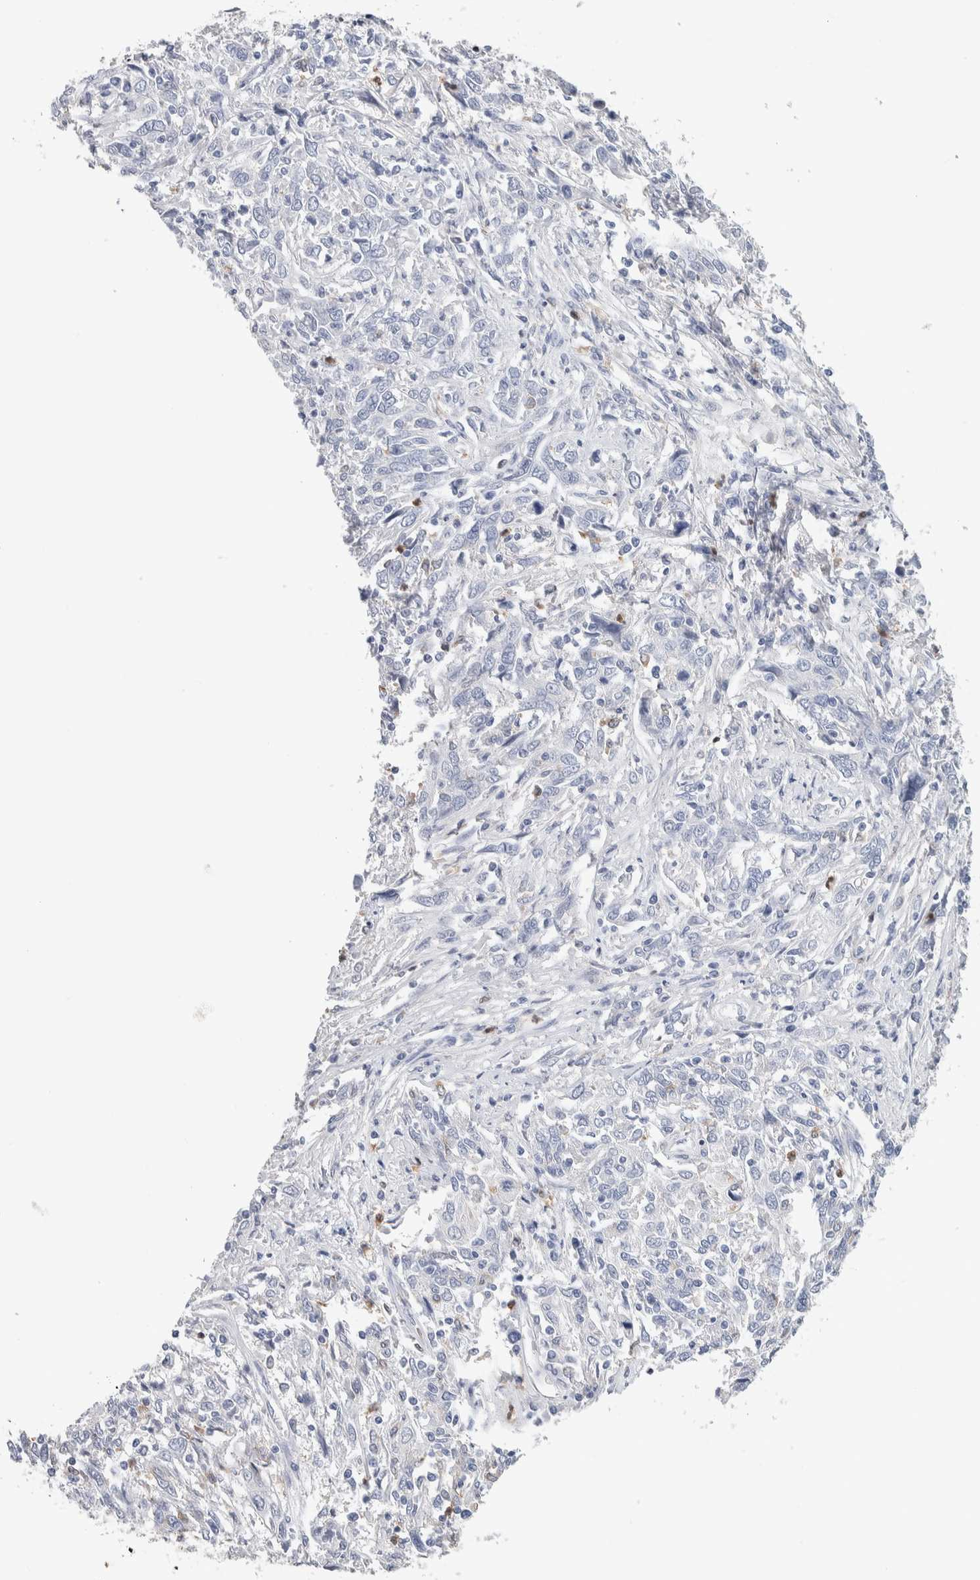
{"staining": {"intensity": "negative", "quantity": "none", "location": "none"}, "tissue": "cervical cancer", "cell_type": "Tumor cells", "image_type": "cancer", "snomed": [{"axis": "morphology", "description": "Squamous cell carcinoma, NOS"}, {"axis": "topography", "description": "Cervix"}], "caption": "This is an IHC histopathology image of cervical cancer. There is no expression in tumor cells.", "gene": "NCF2", "patient": {"sex": "female", "age": 46}}